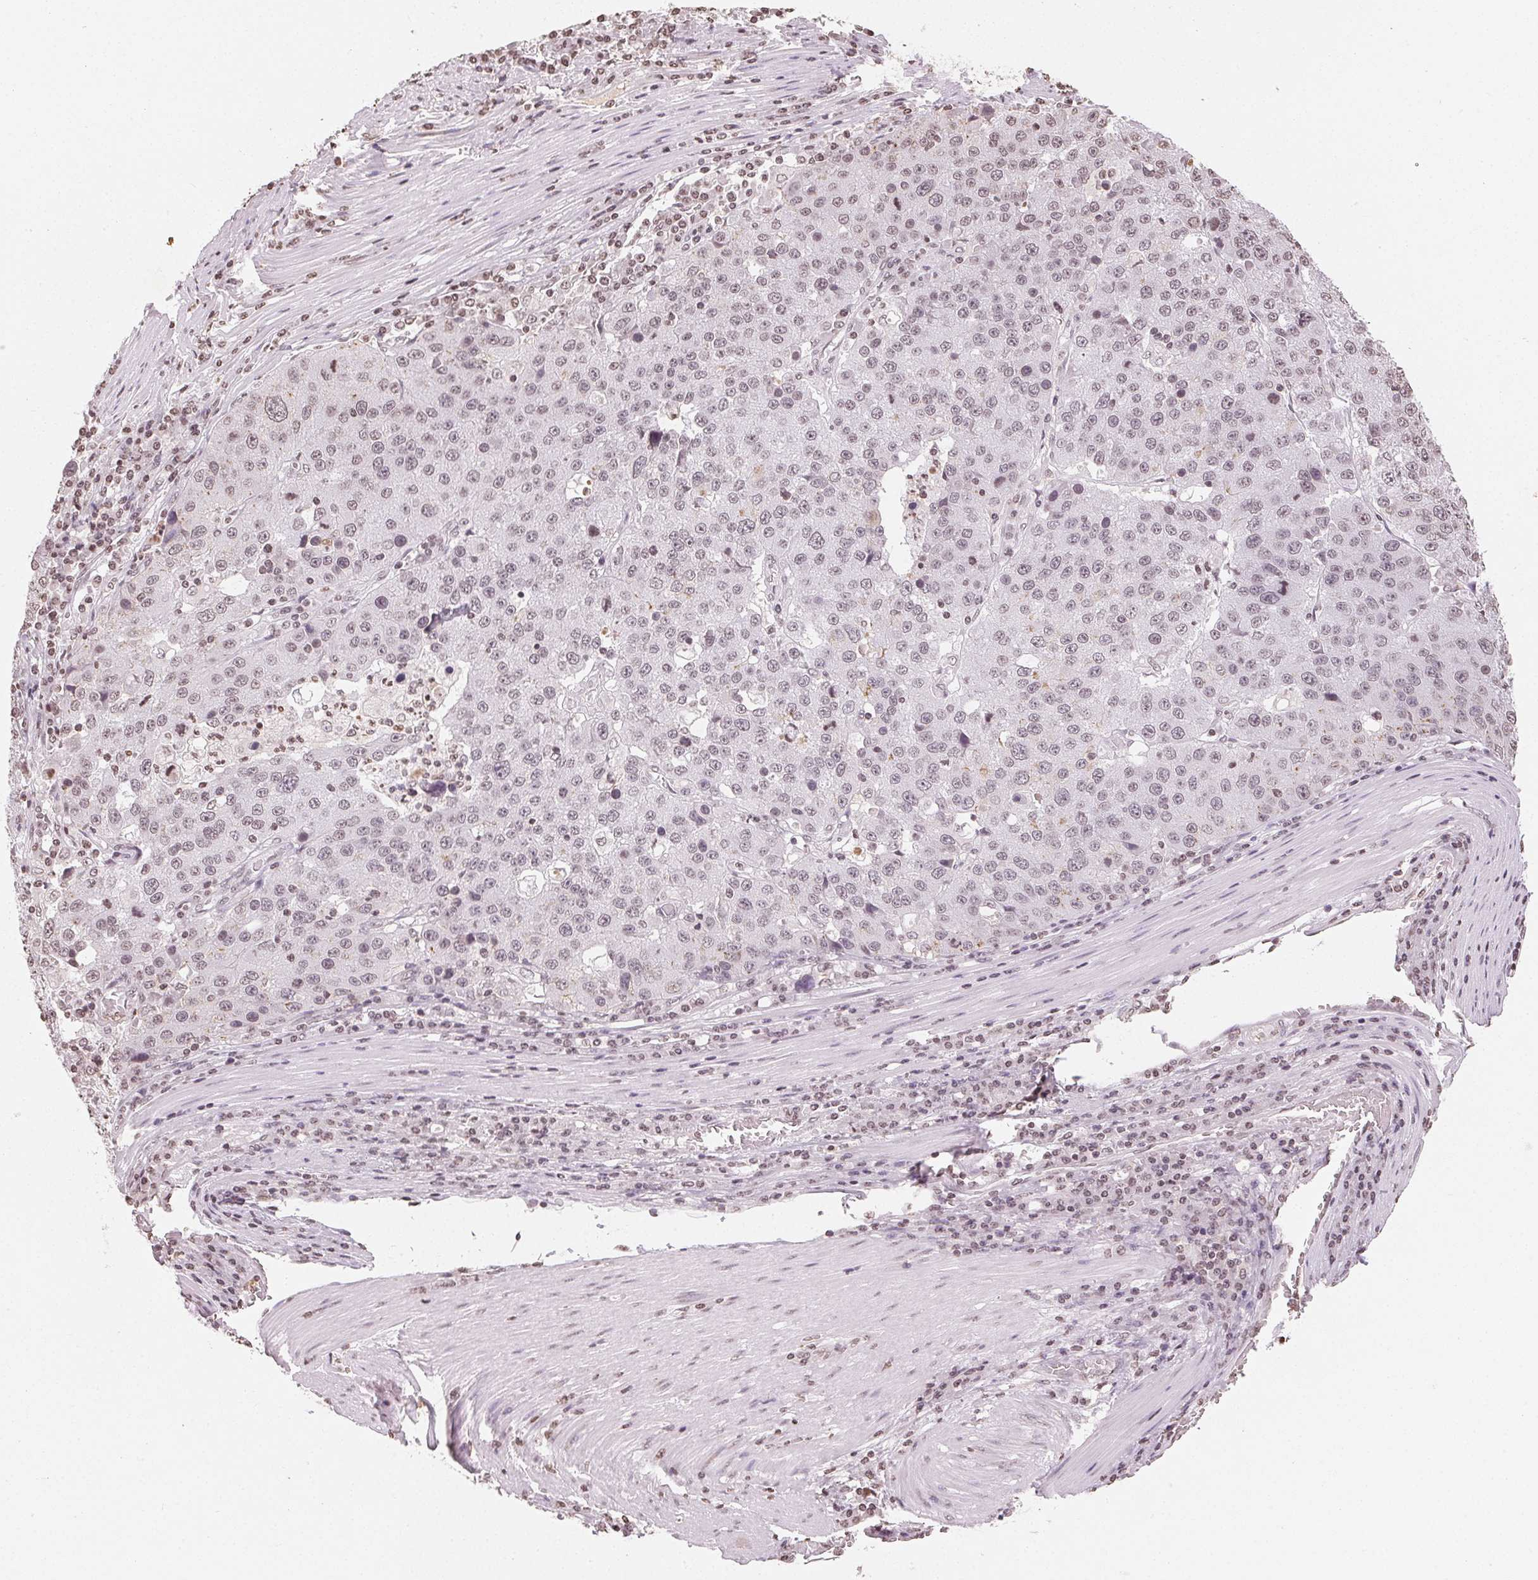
{"staining": {"intensity": "weak", "quantity": ">75%", "location": "nuclear"}, "tissue": "stomach cancer", "cell_type": "Tumor cells", "image_type": "cancer", "snomed": [{"axis": "morphology", "description": "Adenocarcinoma, NOS"}, {"axis": "topography", "description": "Stomach"}], "caption": "Immunohistochemistry of stomach cancer (adenocarcinoma) shows low levels of weak nuclear staining in about >75% of tumor cells.", "gene": "TBP", "patient": {"sex": "male", "age": 71}}